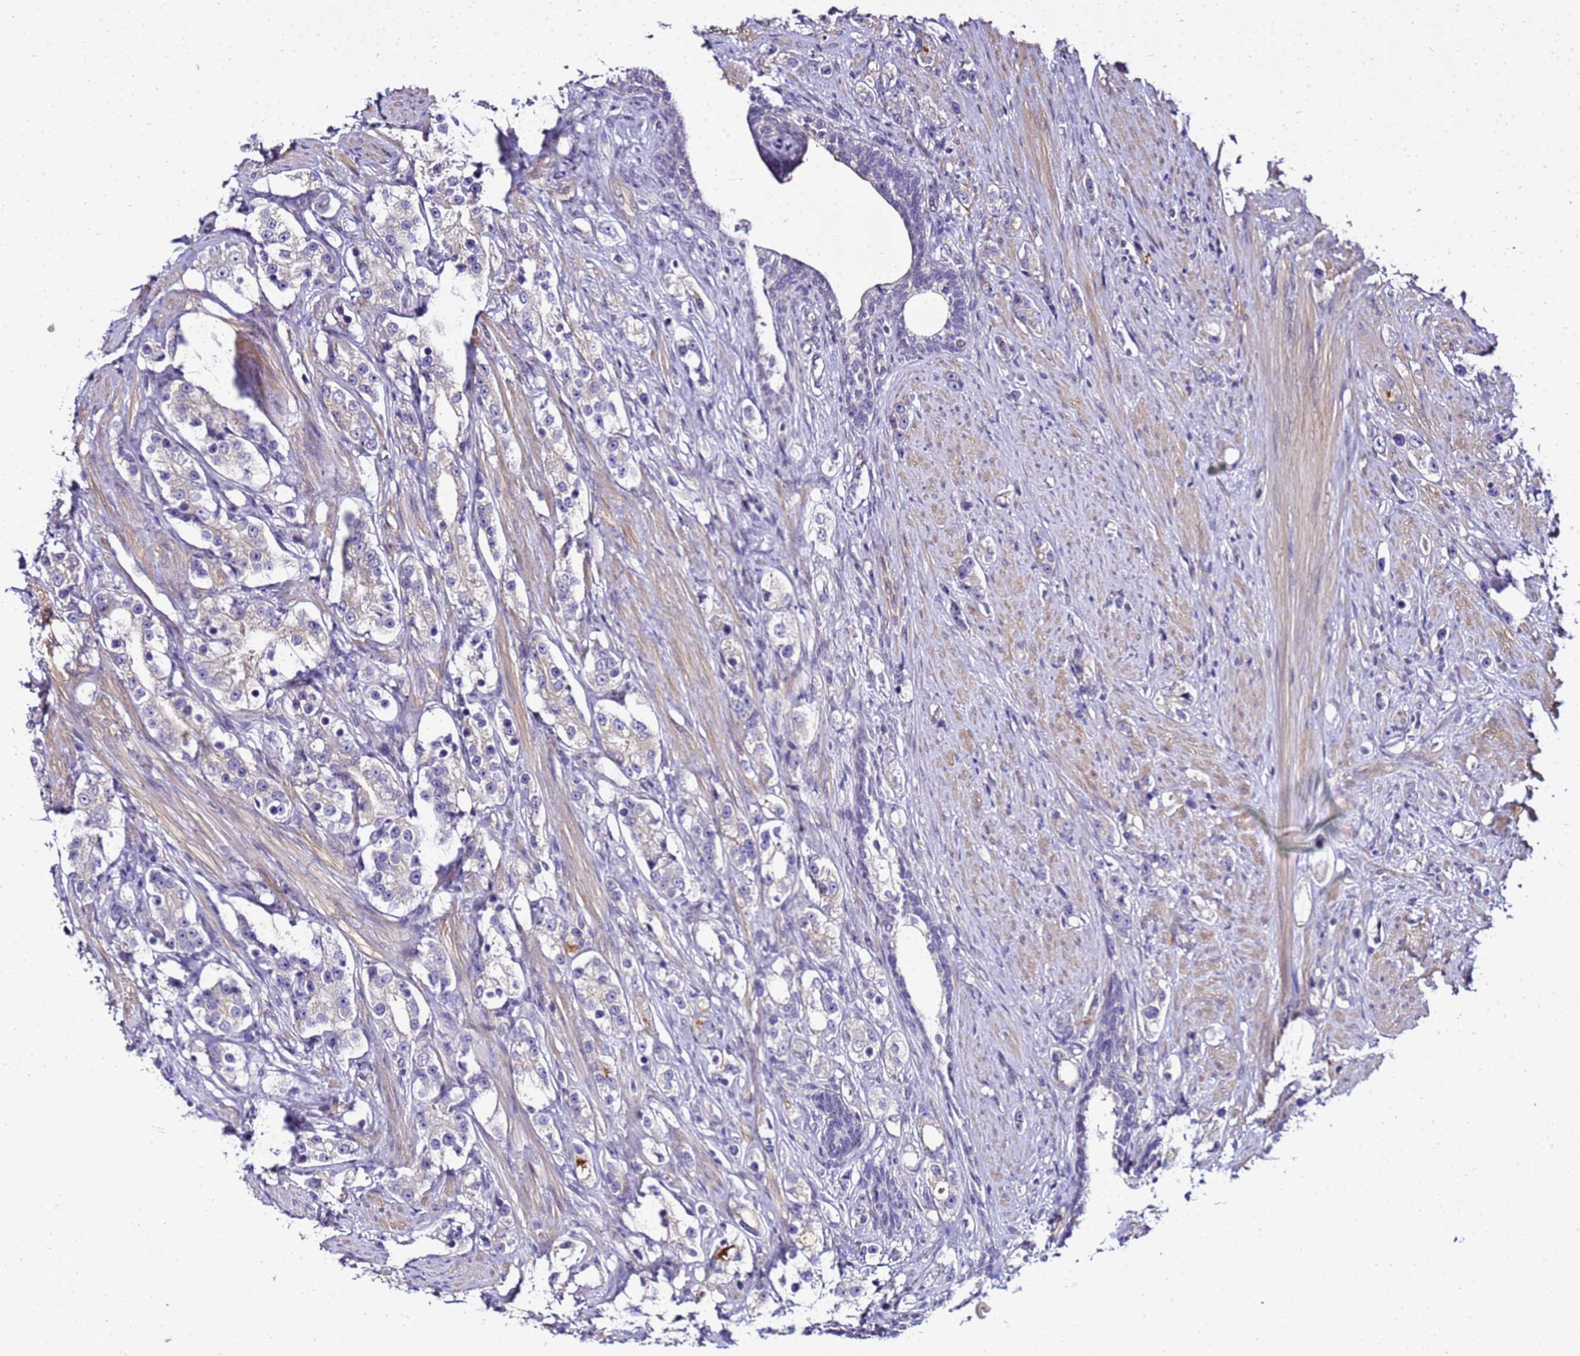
{"staining": {"intensity": "negative", "quantity": "none", "location": "none"}, "tissue": "prostate cancer", "cell_type": "Tumor cells", "image_type": "cancer", "snomed": [{"axis": "morphology", "description": "Adenocarcinoma, High grade"}, {"axis": "topography", "description": "Prostate"}], "caption": "The IHC photomicrograph has no significant expression in tumor cells of high-grade adenocarcinoma (prostate) tissue.", "gene": "FAM166B", "patient": {"sex": "male", "age": 63}}